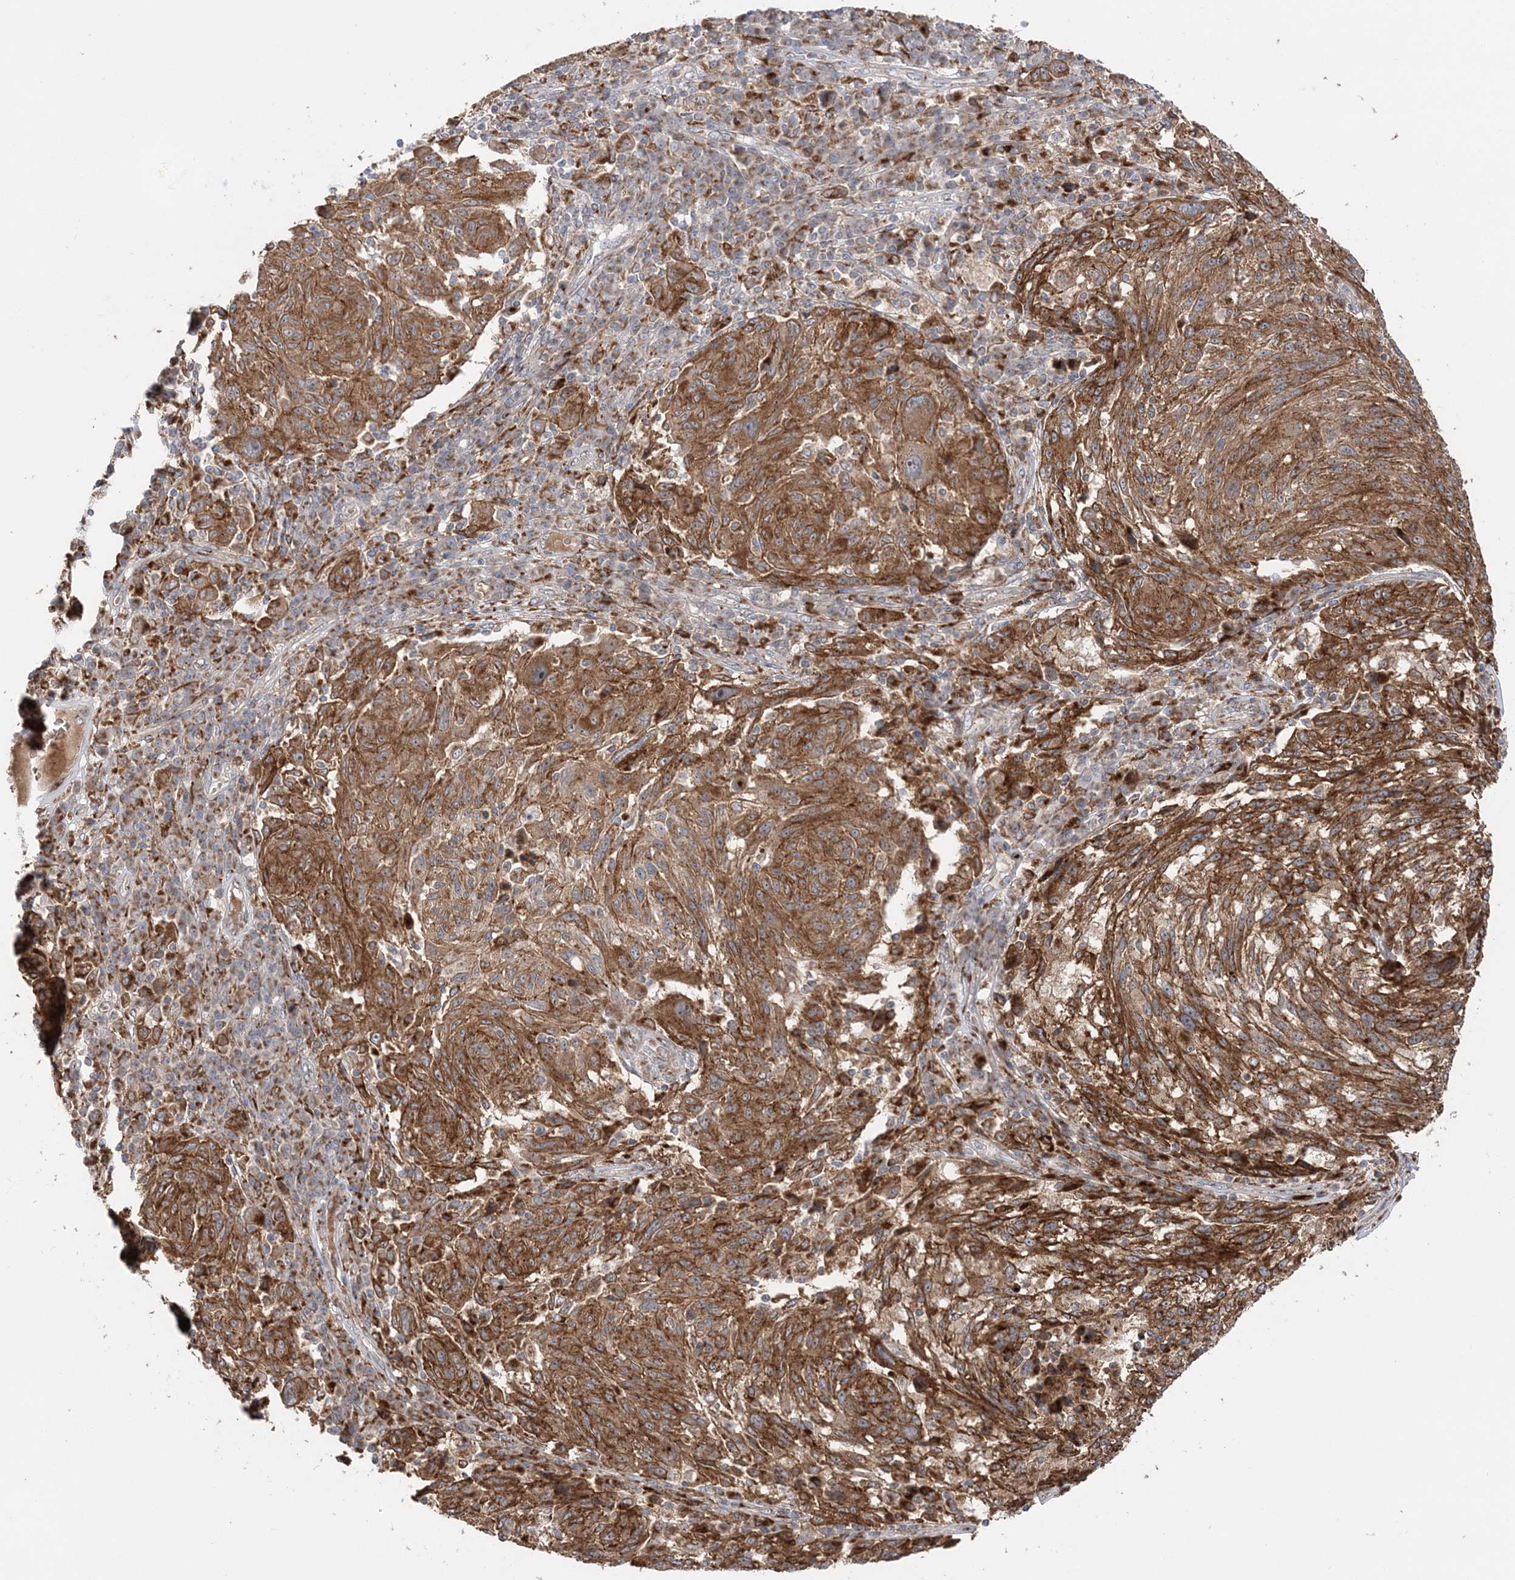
{"staining": {"intensity": "strong", "quantity": ">75%", "location": "cytoplasmic/membranous"}, "tissue": "melanoma", "cell_type": "Tumor cells", "image_type": "cancer", "snomed": [{"axis": "morphology", "description": "Malignant melanoma, NOS"}, {"axis": "topography", "description": "Skin"}], "caption": "Approximately >75% of tumor cells in human malignant melanoma exhibit strong cytoplasmic/membranous protein positivity as visualized by brown immunohistochemical staining.", "gene": "ABCC3", "patient": {"sex": "male", "age": 53}}